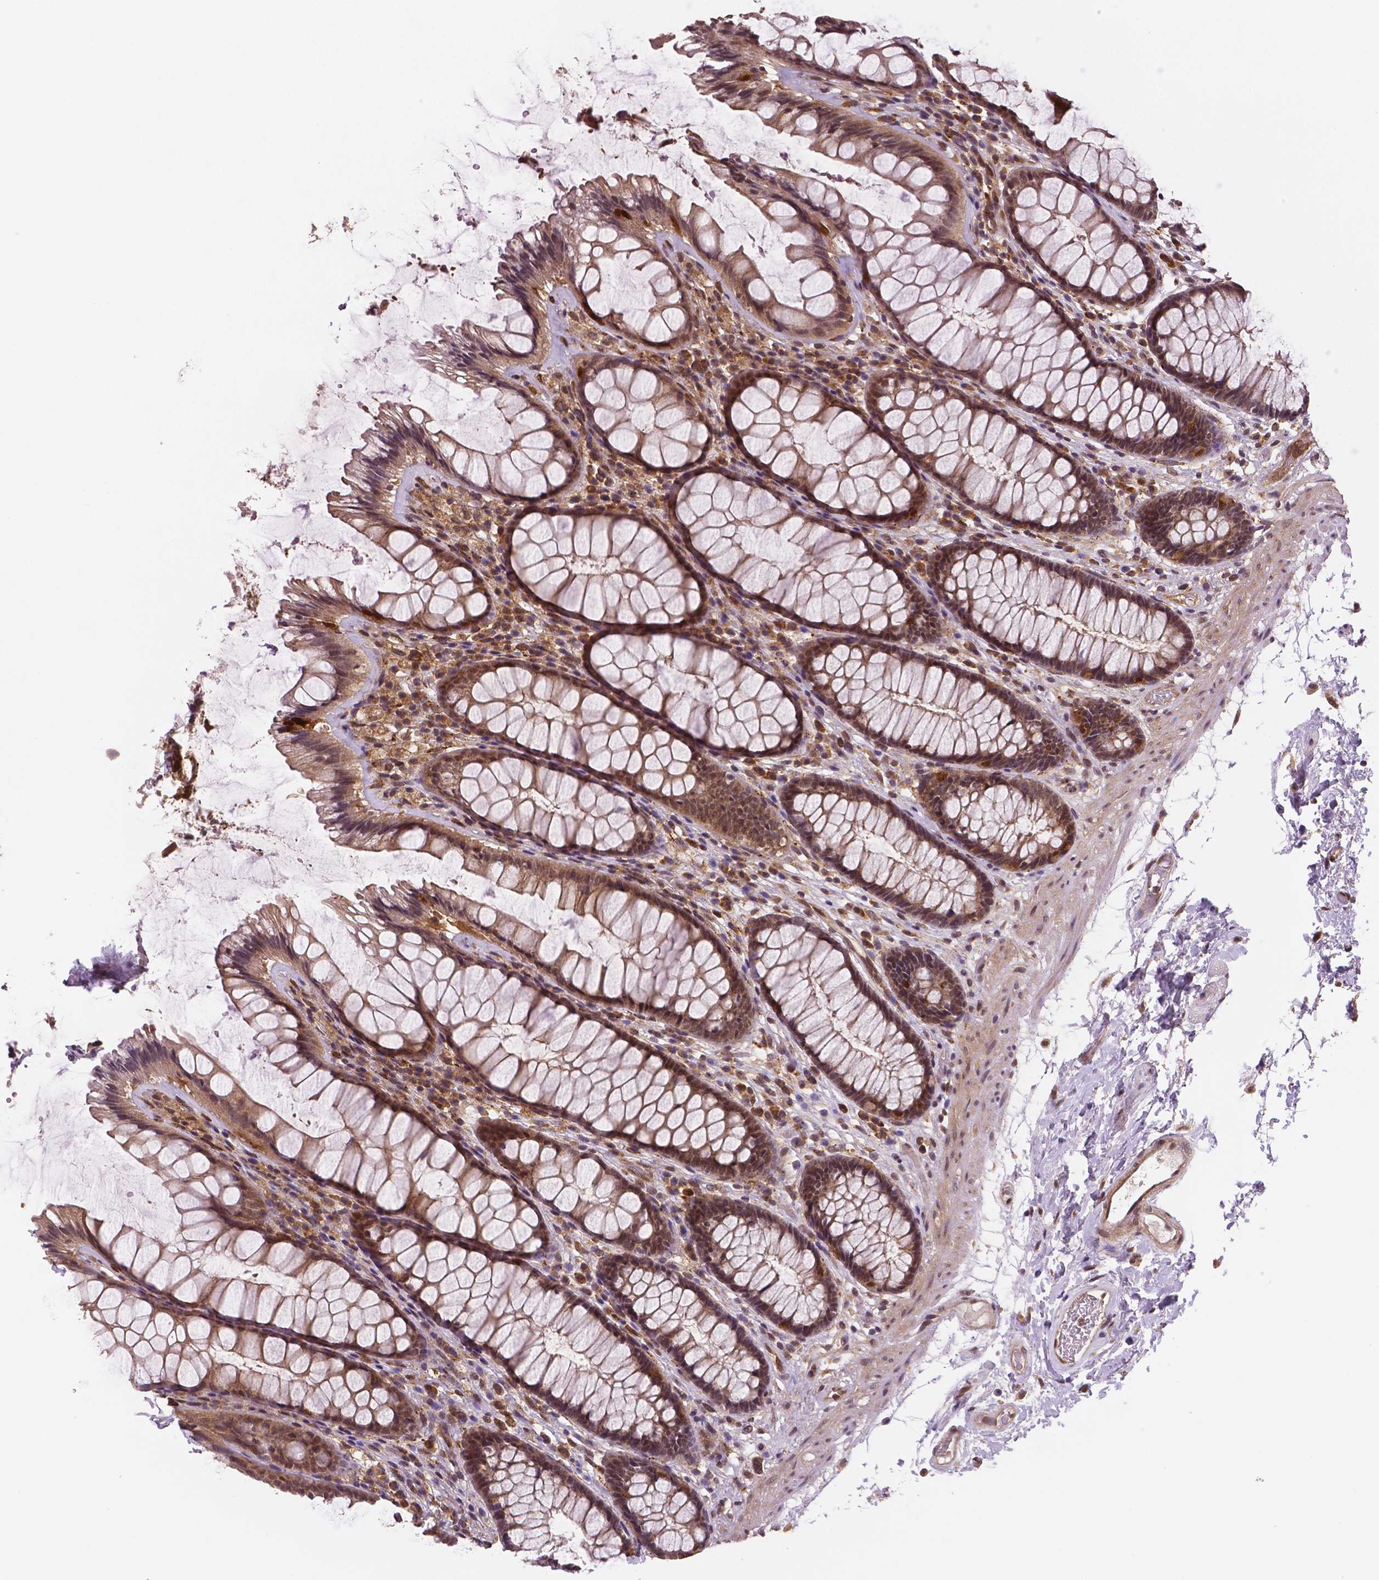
{"staining": {"intensity": "moderate", "quantity": ">75%", "location": "cytoplasmic/membranous"}, "tissue": "rectum", "cell_type": "Glandular cells", "image_type": "normal", "snomed": [{"axis": "morphology", "description": "Normal tissue, NOS"}, {"axis": "topography", "description": "Rectum"}], "caption": "Glandular cells reveal medium levels of moderate cytoplasmic/membranous expression in about >75% of cells in normal human rectum.", "gene": "STAT3", "patient": {"sex": "male", "age": 72}}